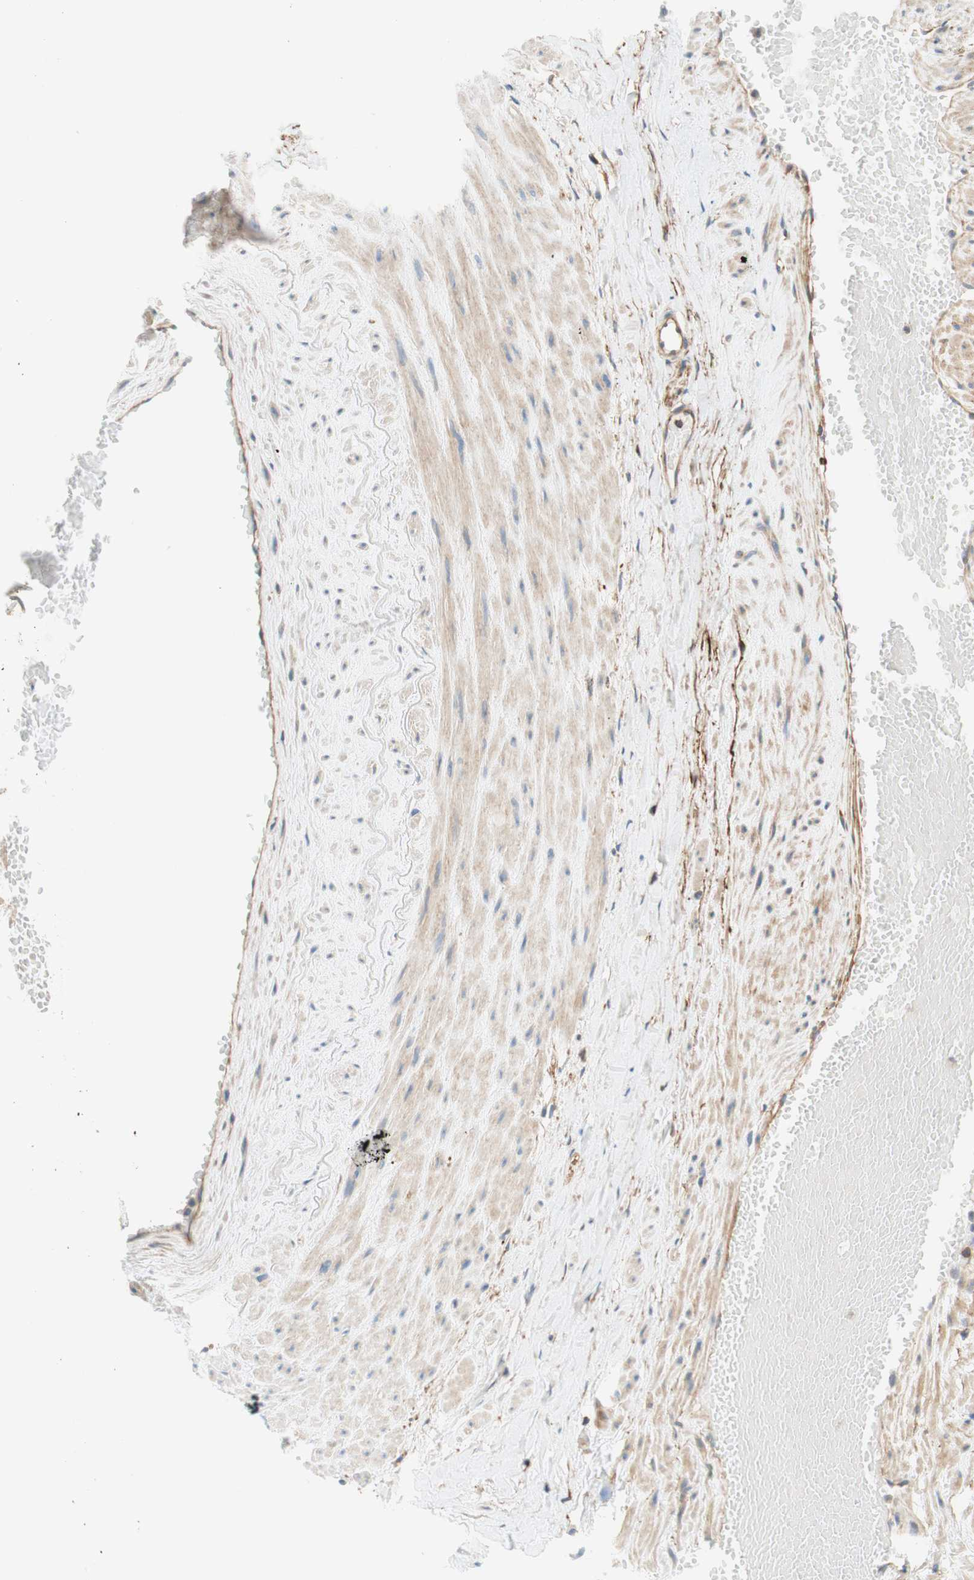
{"staining": {"intensity": "moderate", "quantity": ">75%", "location": "cytoplasmic/membranous"}, "tissue": "adipose tissue", "cell_type": "Adipocytes", "image_type": "normal", "snomed": [{"axis": "morphology", "description": "Normal tissue, NOS"}, {"axis": "topography", "description": "Soft tissue"}, {"axis": "topography", "description": "Vascular tissue"}], "caption": "High-magnification brightfield microscopy of benign adipose tissue stained with DAB (3,3'-diaminobenzidine) (brown) and counterstained with hematoxylin (blue). adipocytes exhibit moderate cytoplasmic/membranous positivity is appreciated in approximately>75% of cells. (DAB (3,3'-diaminobenzidine) IHC, brown staining for protein, blue staining for nuclei).", "gene": "VPS26A", "patient": {"sex": "female", "age": 35}}